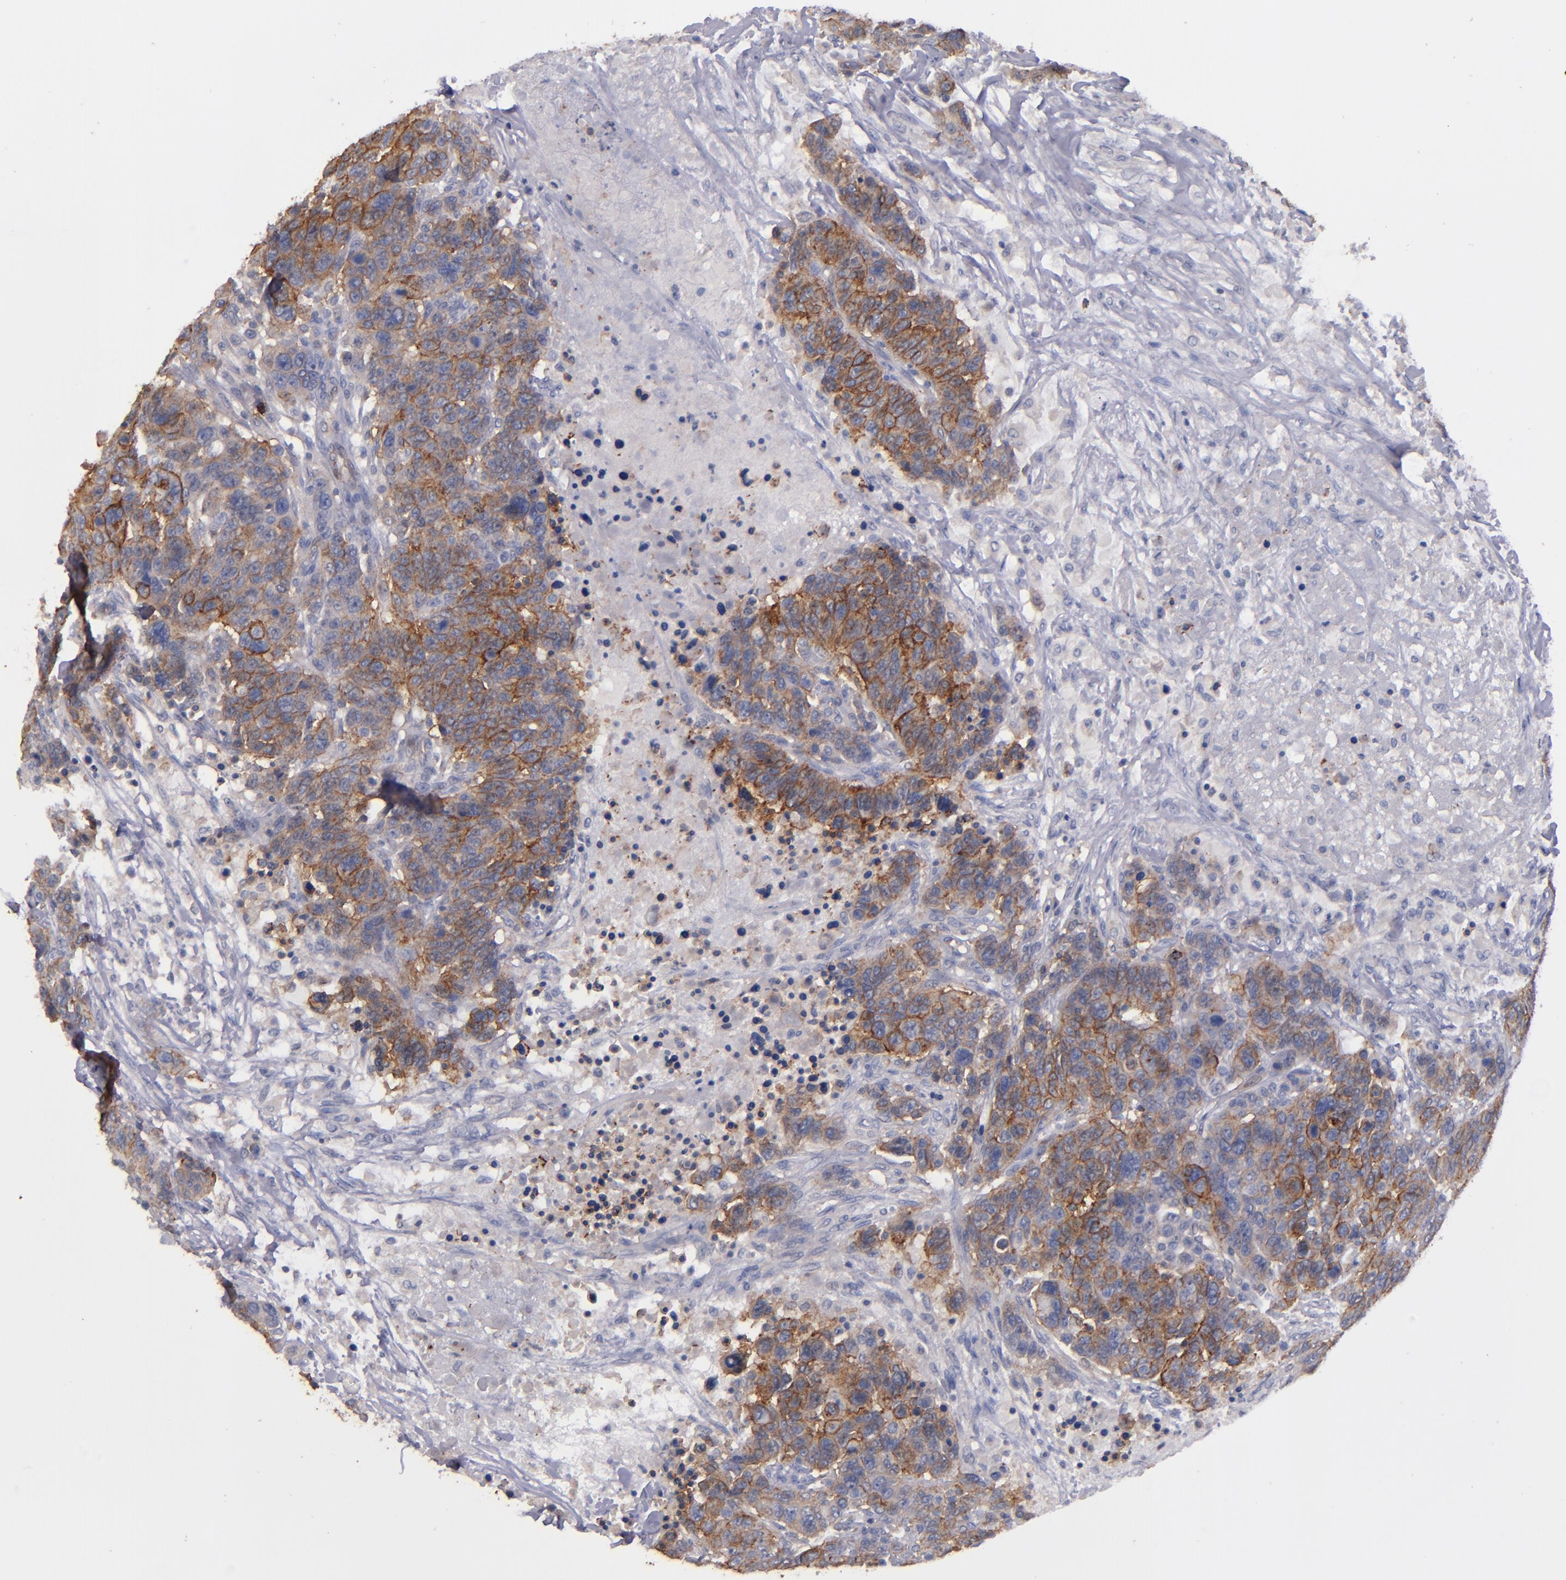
{"staining": {"intensity": "moderate", "quantity": ">75%", "location": "cytoplasmic/membranous"}, "tissue": "breast cancer", "cell_type": "Tumor cells", "image_type": "cancer", "snomed": [{"axis": "morphology", "description": "Duct carcinoma"}, {"axis": "topography", "description": "Breast"}], "caption": "Protein analysis of breast cancer tissue displays moderate cytoplasmic/membranous expression in approximately >75% of tumor cells.", "gene": "CLDN5", "patient": {"sex": "female", "age": 37}}